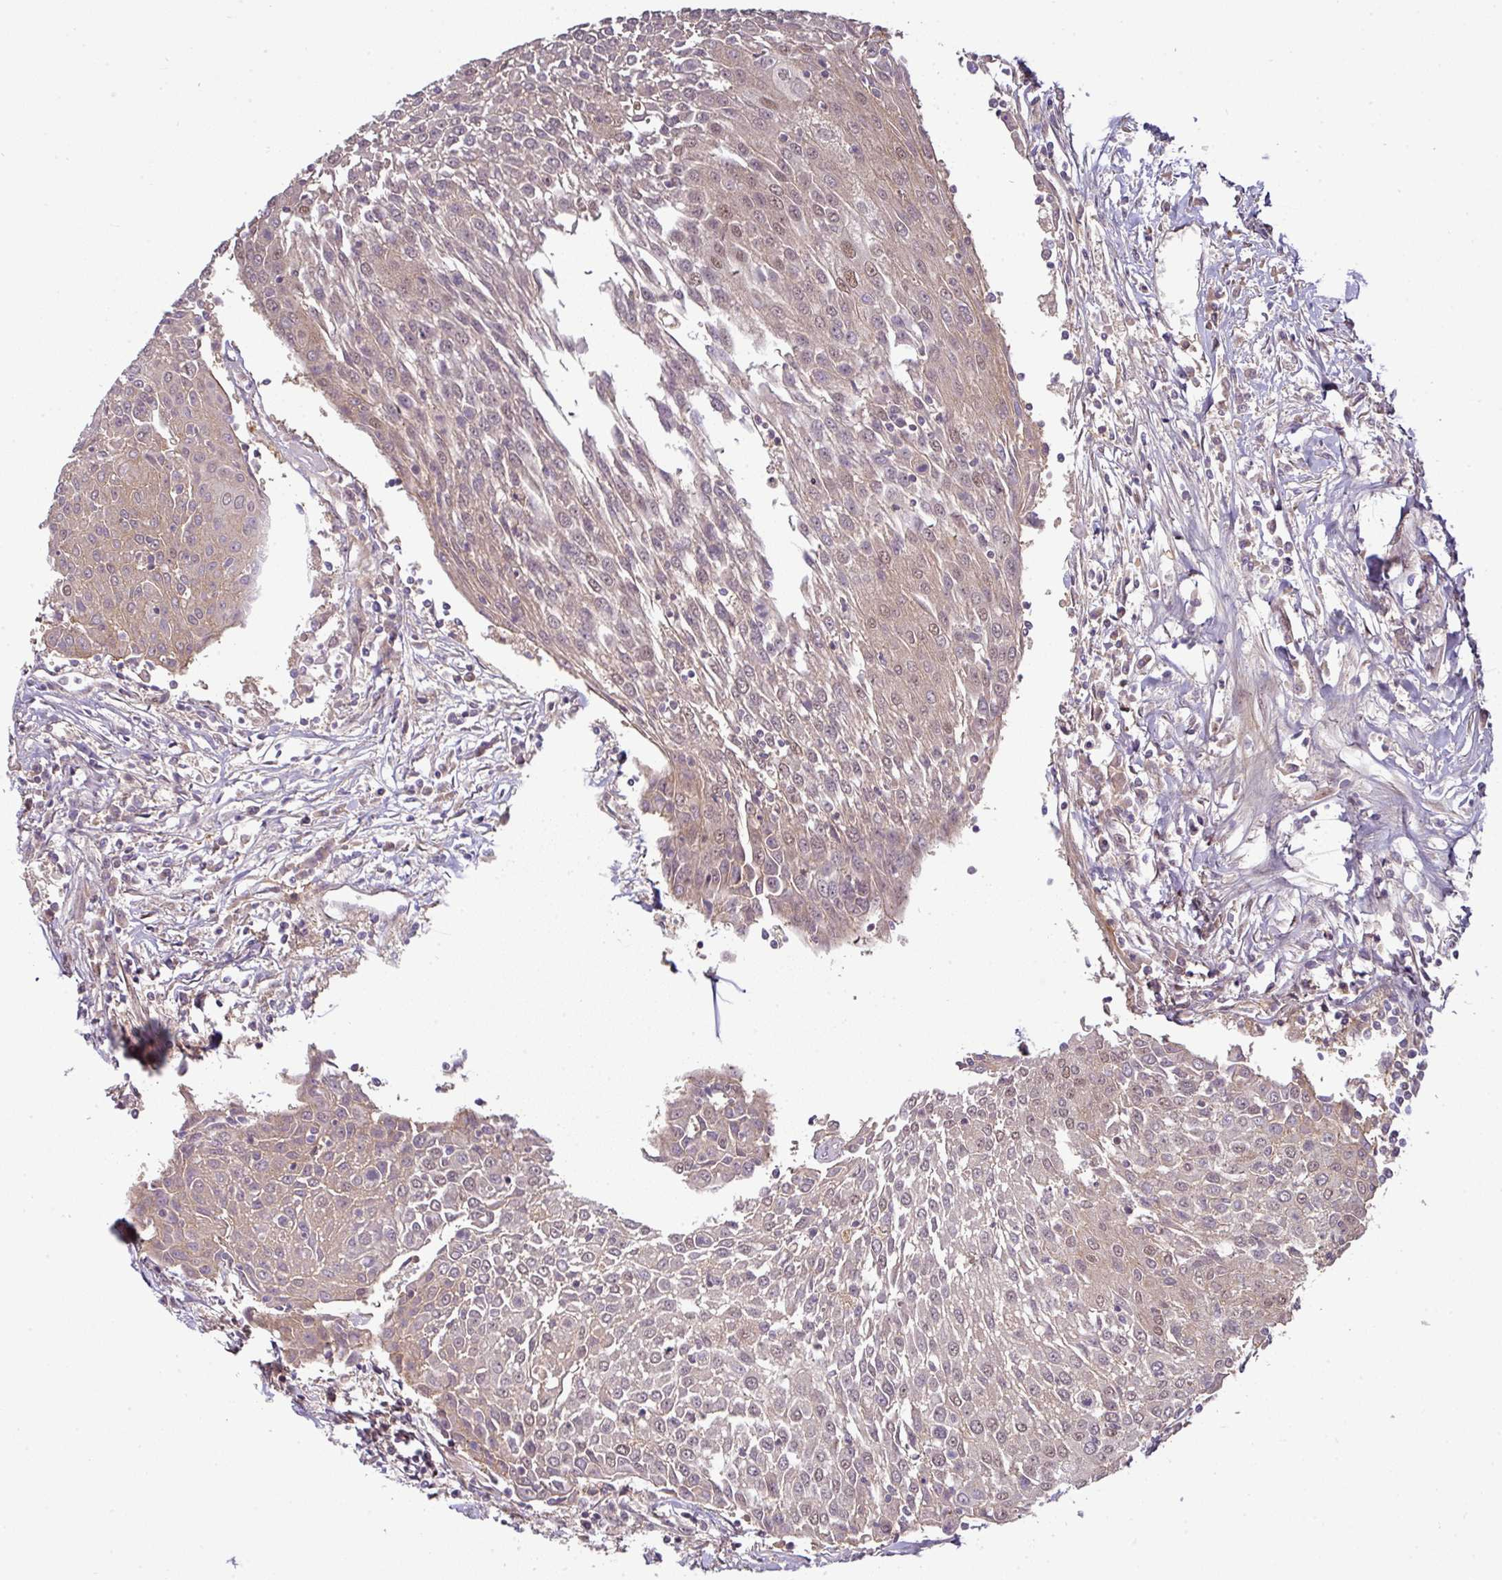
{"staining": {"intensity": "moderate", "quantity": "<25%", "location": "cytoplasmic/membranous,nuclear"}, "tissue": "urothelial cancer", "cell_type": "Tumor cells", "image_type": "cancer", "snomed": [{"axis": "morphology", "description": "Urothelial carcinoma, High grade"}, {"axis": "topography", "description": "Urinary bladder"}], "caption": "Human high-grade urothelial carcinoma stained for a protein (brown) demonstrates moderate cytoplasmic/membranous and nuclear positive expression in about <25% of tumor cells.", "gene": "CIC", "patient": {"sex": "female", "age": 85}}